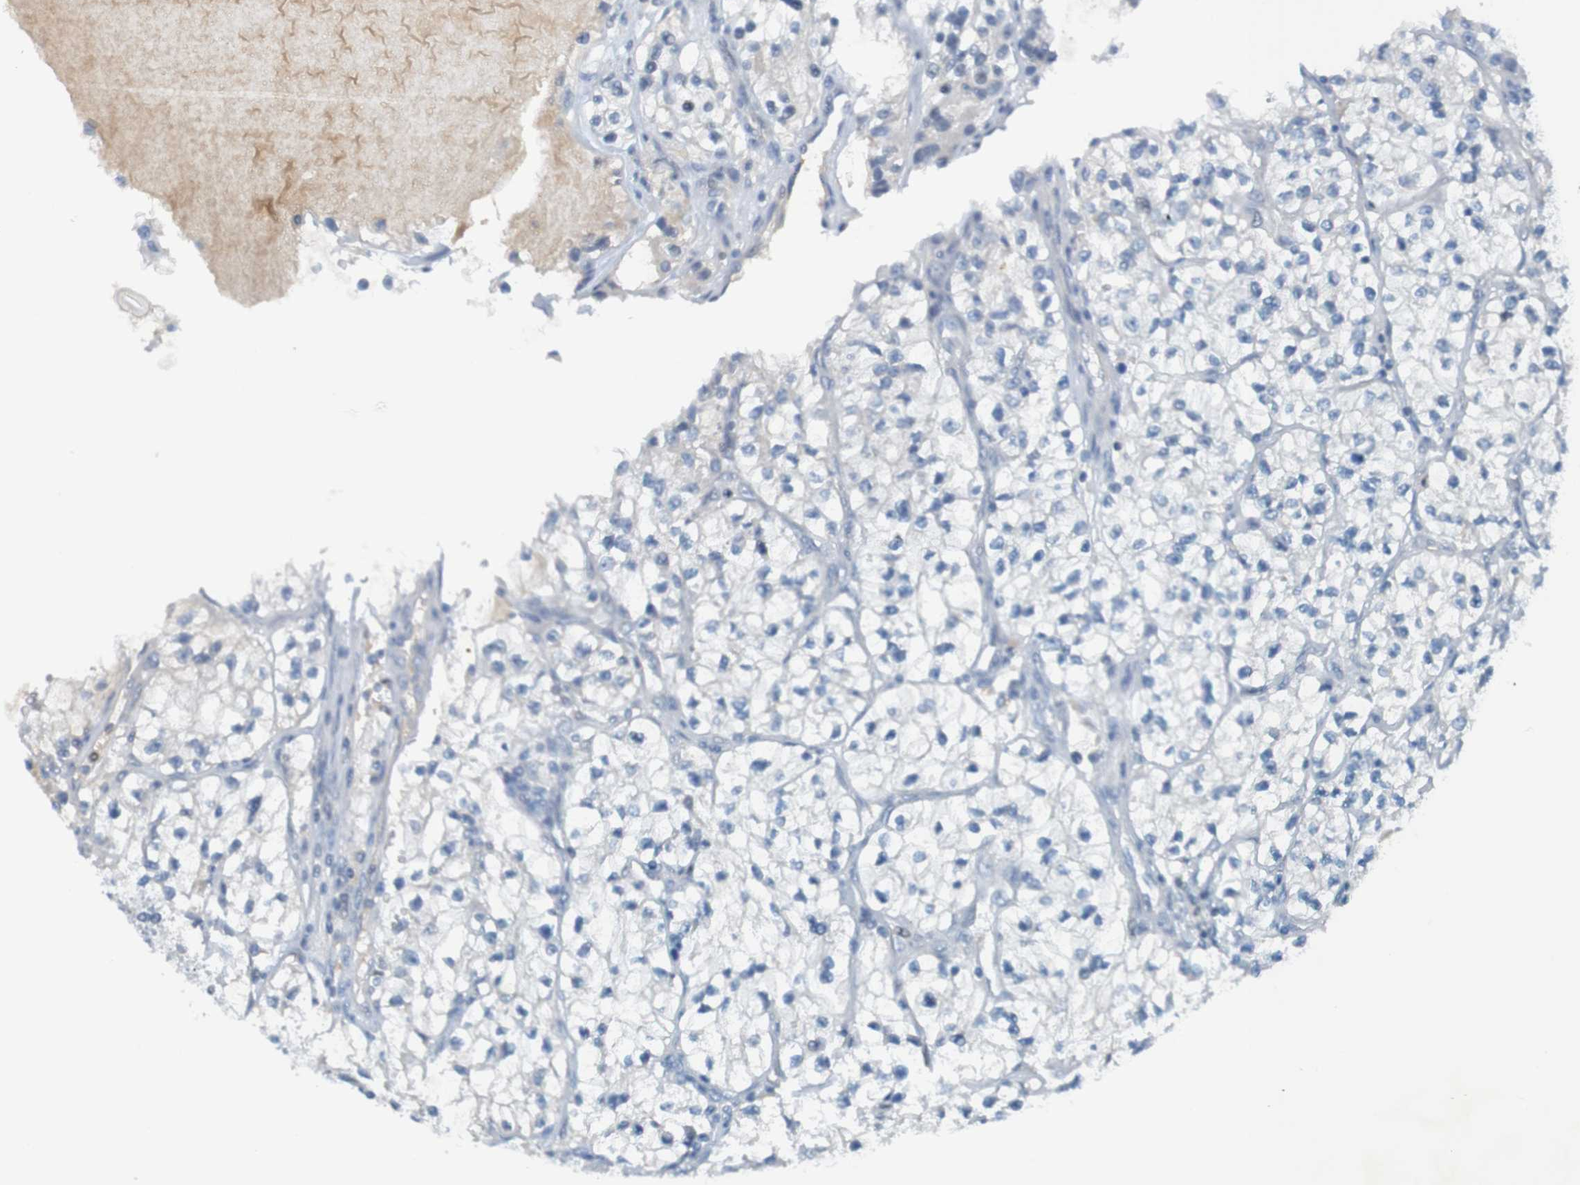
{"staining": {"intensity": "negative", "quantity": "none", "location": "none"}, "tissue": "renal cancer", "cell_type": "Tumor cells", "image_type": "cancer", "snomed": [{"axis": "morphology", "description": "Adenocarcinoma, NOS"}, {"axis": "topography", "description": "Kidney"}], "caption": "Immunohistochemistry (IHC) histopathology image of renal cancer stained for a protein (brown), which demonstrates no expression in tumor cells.", "gene": "USP36", "patient": {"sex": "female", "age": 57}}